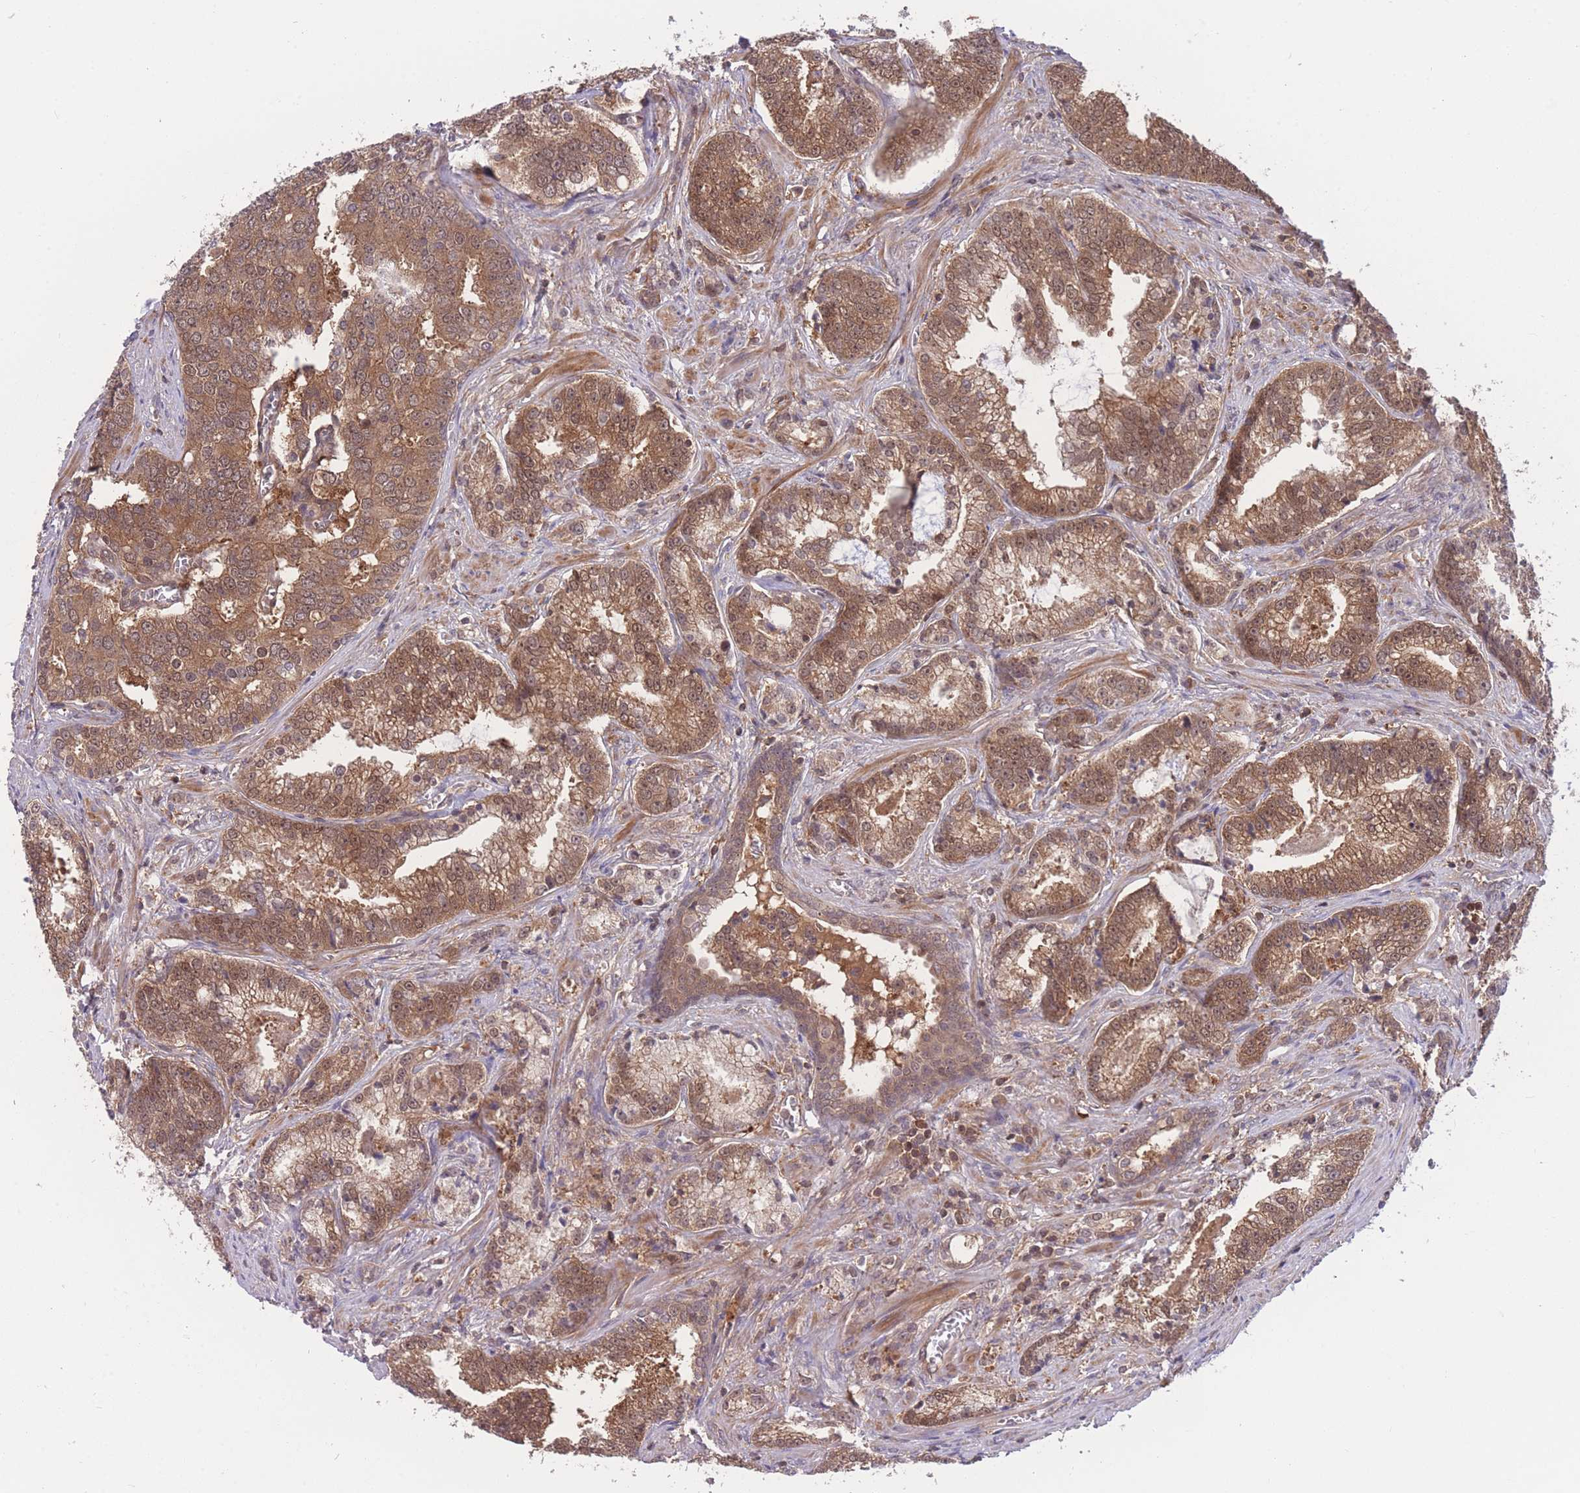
{"staining": {"intensity": "moderate", "quantity": ">75%", "location": "cytoplasmic/membranous"}, "tissue": "prostate cancer", "cell_type": "Tumor cells", "image_type": "cancer", "snomed": [{"axis": "morphology", "description": "Adenocarcinoma, High grade"}, {"axis": "topography", "description": "Prostate"}], "caption": "IHC of human prostate adenocarcinoma (high-grade) exhibits medium levels of moderate cytoplasmic/membranous staining in approximately >75% of tumor cells.", "gene": "UBE2N", "patient": {"sex": "male", "age": 67}}